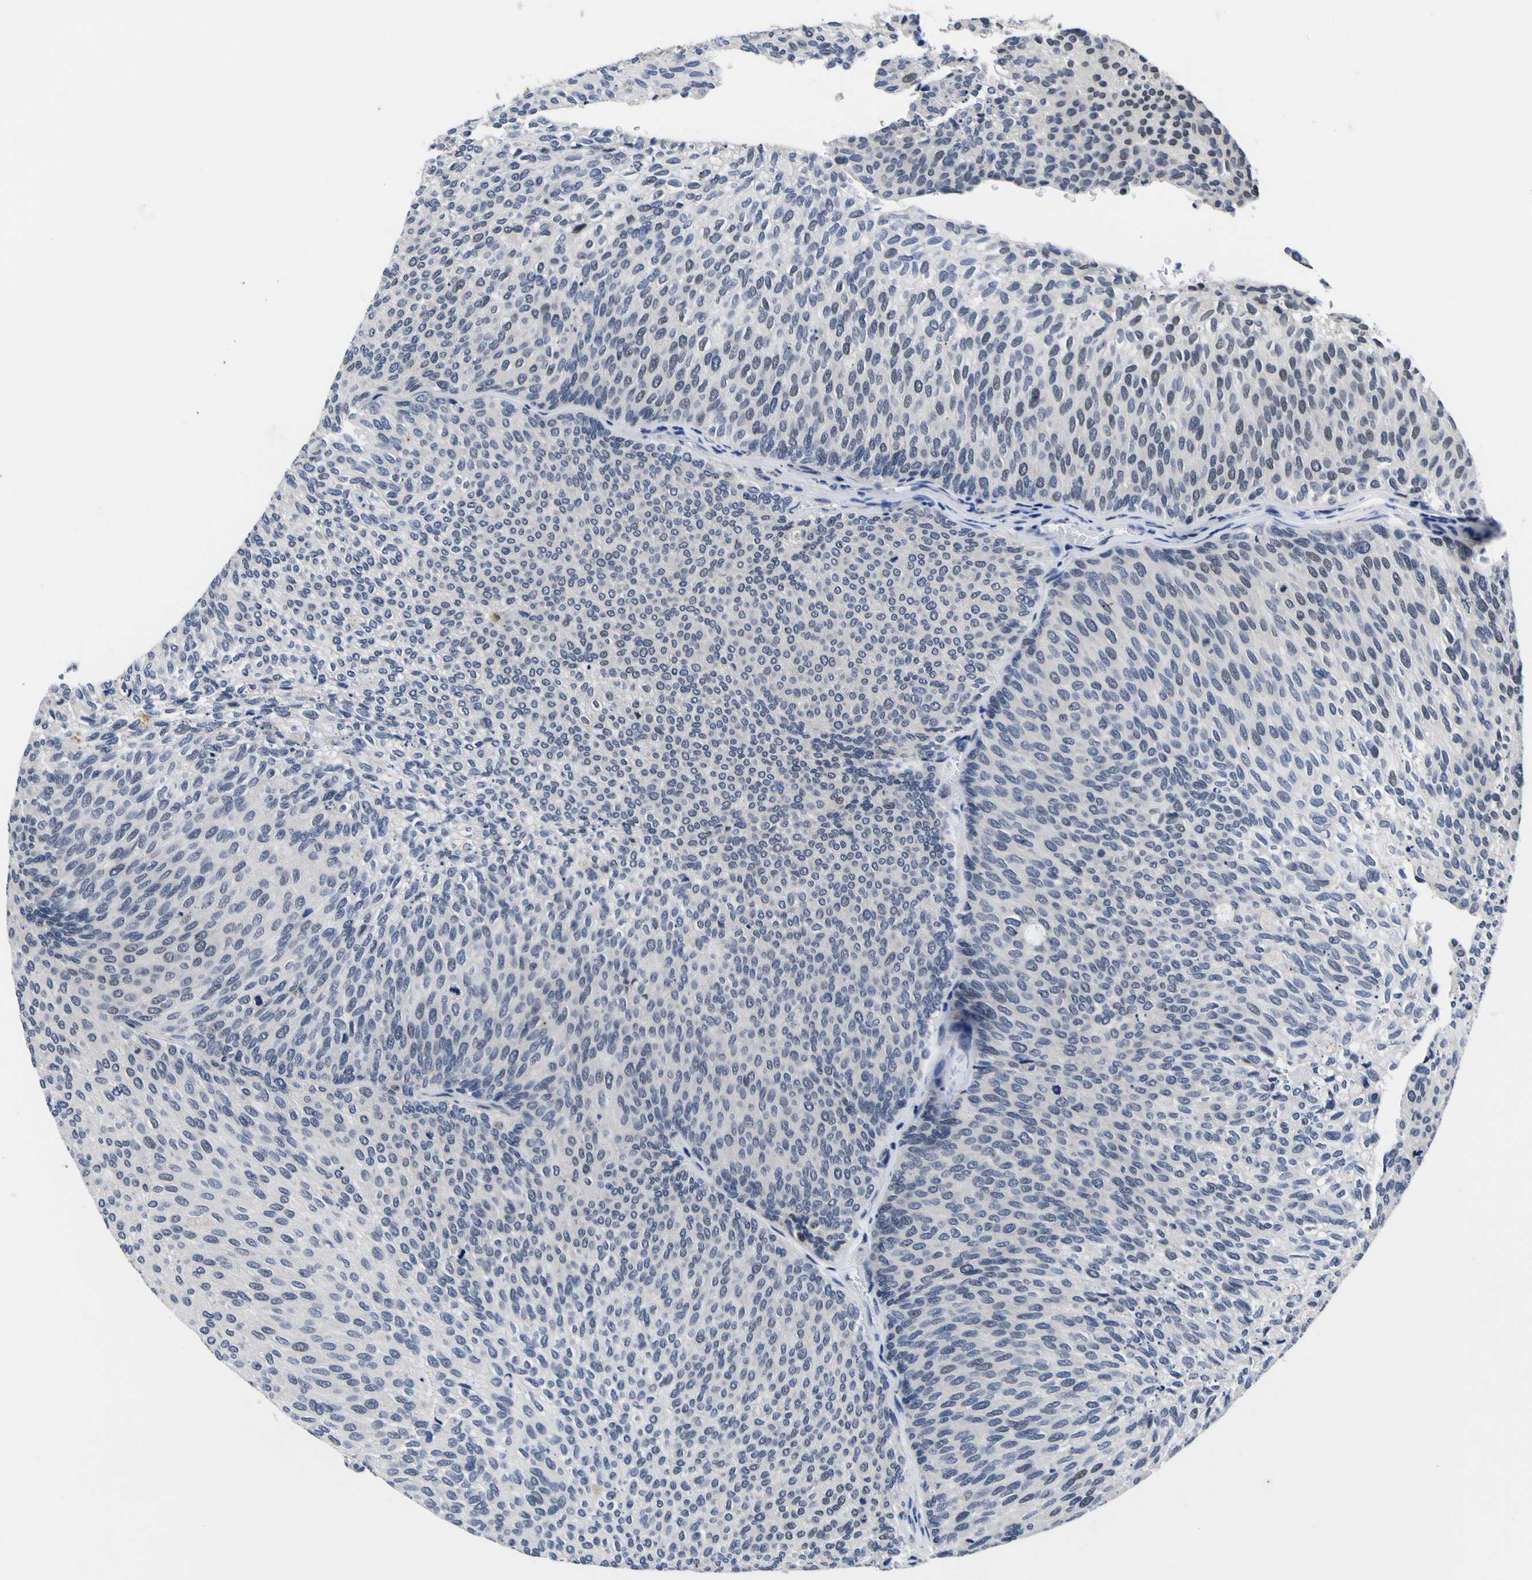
{"staining": {"intensity": "negative", "quantity": "none", "location": "none"}, "tissue": "urothelial cancer", "cell_type": "Tumor cells", "image_type": "cancer", "snomed": [{"axis": "morphology", "description": "Urothelial carcinoma, Low grade"}, {"axis": "topography", "description": "Urinary bladder"}], "caption": "Immunohistochemical staining of low-grade urothelial carcinoma shows no significant positivity in tumor cells.", "gene": "IGFLR1", "patient": {"sex": "female", "age": 79}}